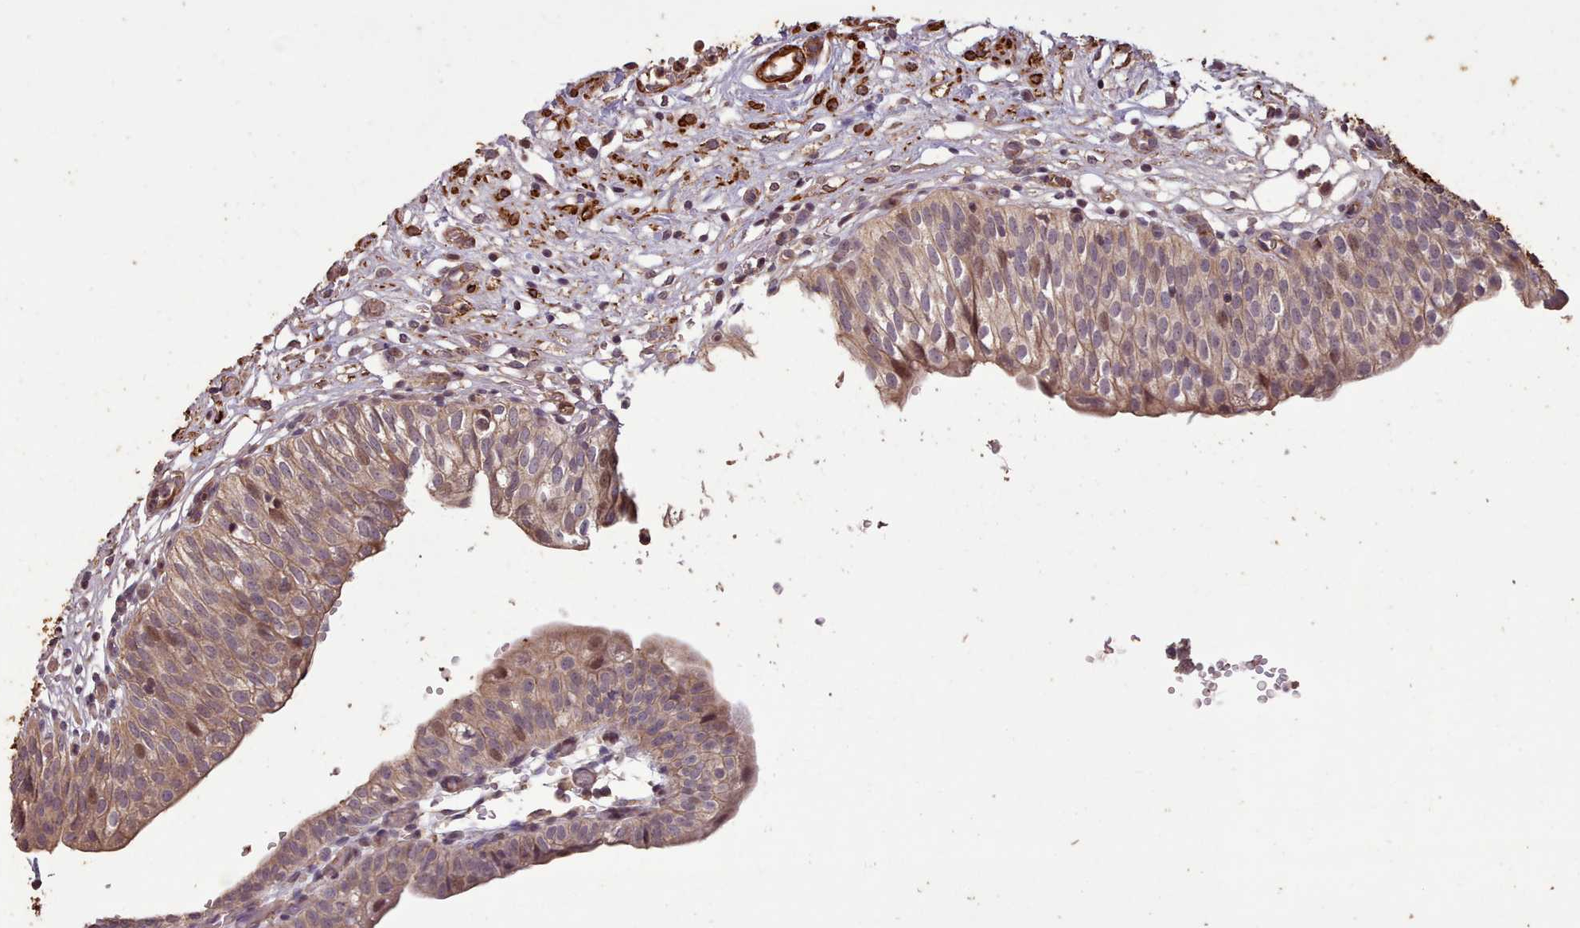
{"staining": {"intensity": "moderate", "quantity": ">75%", "location": "cytoplasmic/membranous,nuclear"}, "tissue": "urinary bladder", "cell_type": "Urothelial cells", "image_type": "normal", "snomed": [{"axis": "morphology", "description": "Normal tissue, NOS"}, {"axis": "topography", "description": "Urinary bladder"}], "caption": "The immunohistochemical stain highlights moderate cytoplasmic/membranous,nuclear staining in urothelial cells of normal urinary bladder.", "gene": "NLRC4", "patient": {"sex": "male", "age": 55}}